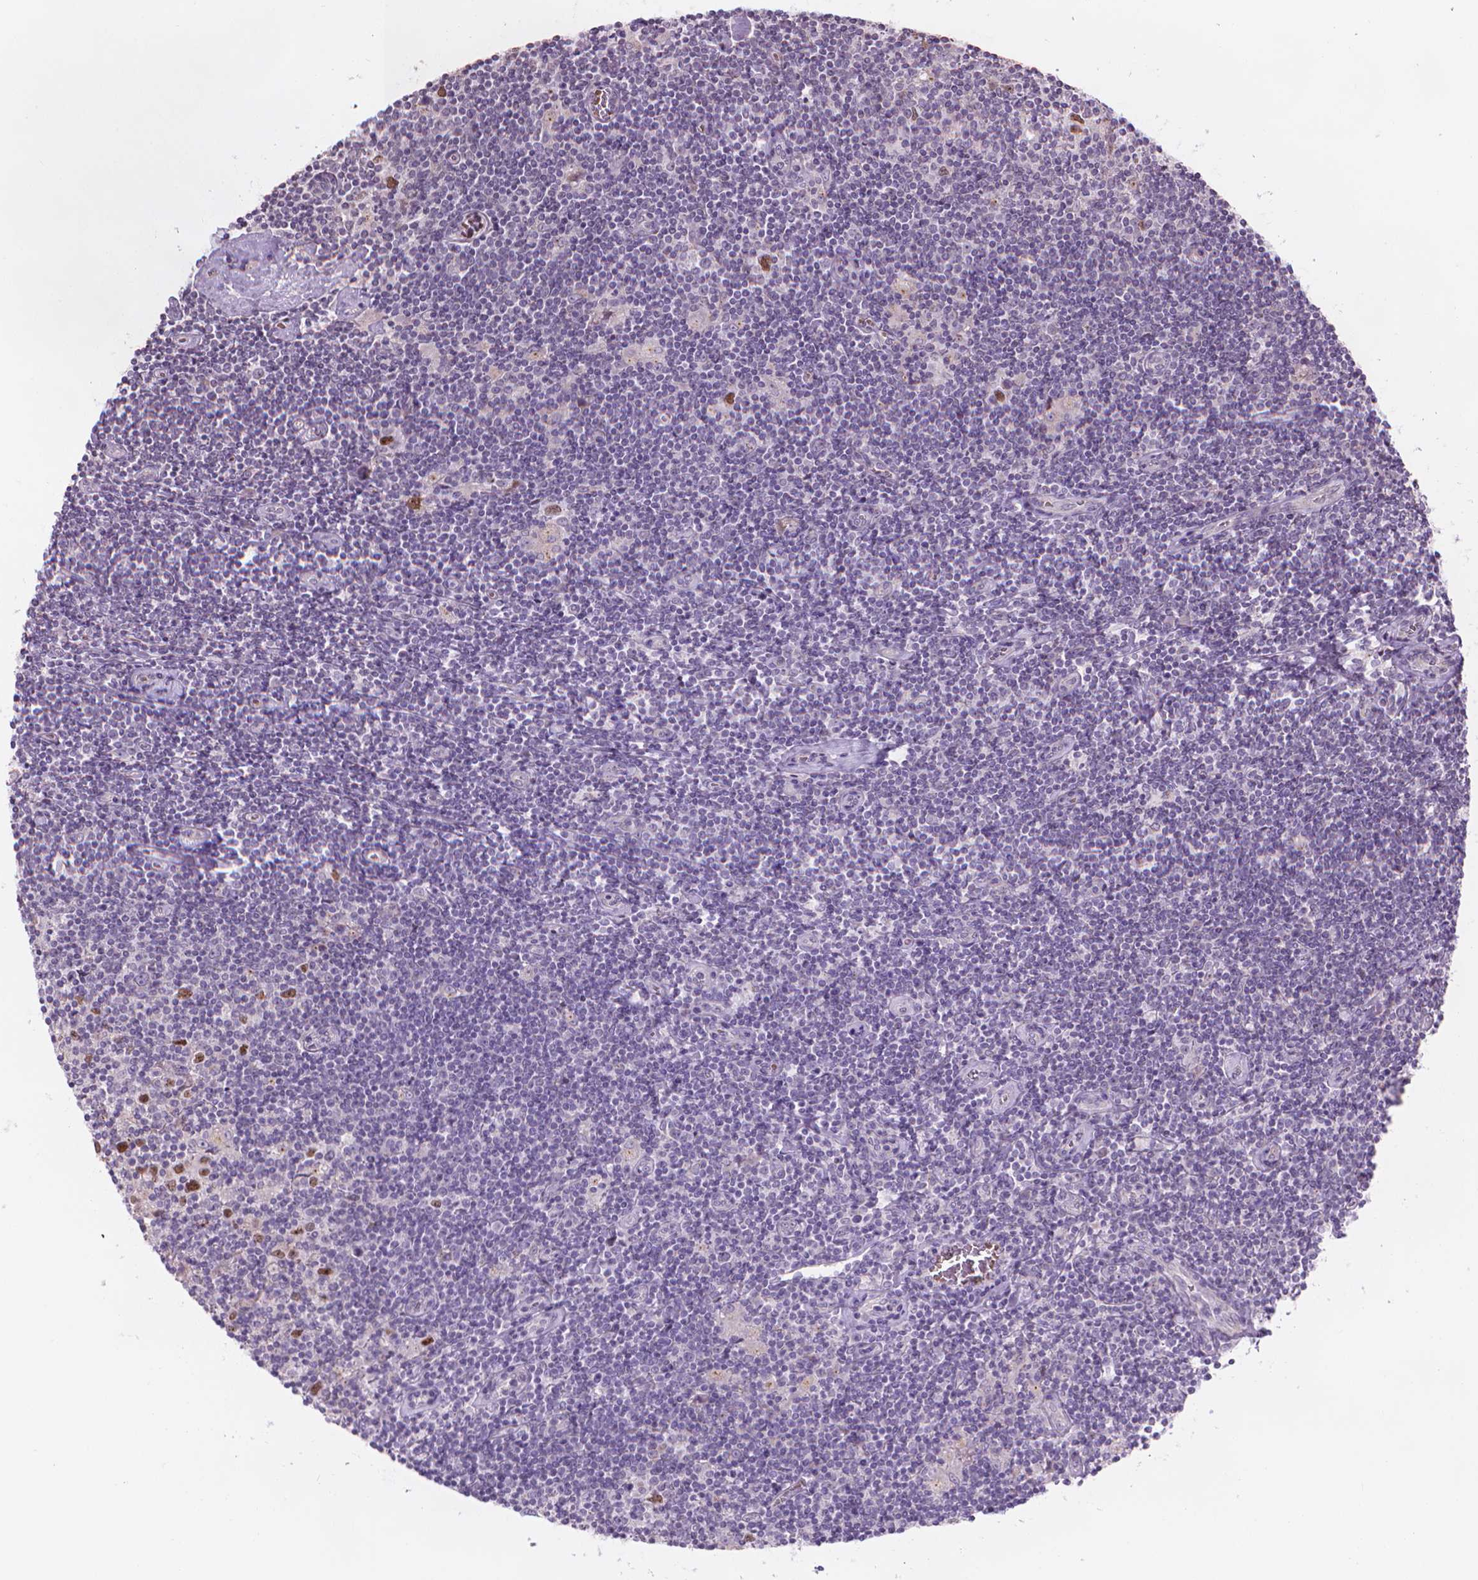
{"staining": {"intensity": "moderate", "quantity": "<25%", "location": "nuclear"}, "tissue": "lymphoma", "cell_type": "Tumor cells", "image_type": "cancer", "snomed": [{"axis": "morphology", "description": "Hodgkin's disease, NOS"}, {"axis": "topography", "description": "Lymph node"}], "caption": "High-magnification brightfield microscopy of lymphoma stained with DAB (3,3'-diaminobenzidine) (brown) and counterstained with hematoxylin (blue). tumor cells exhibit moderate nuclear expression is seen in approximately<25% of cells. The protein of interest is stained brown, and the nuclei are stained in blue (DAB IHC with brightfield microscopy, high magnification).", "gene": "IFFO1", "patient": {"sex": "male", "age": 40}}